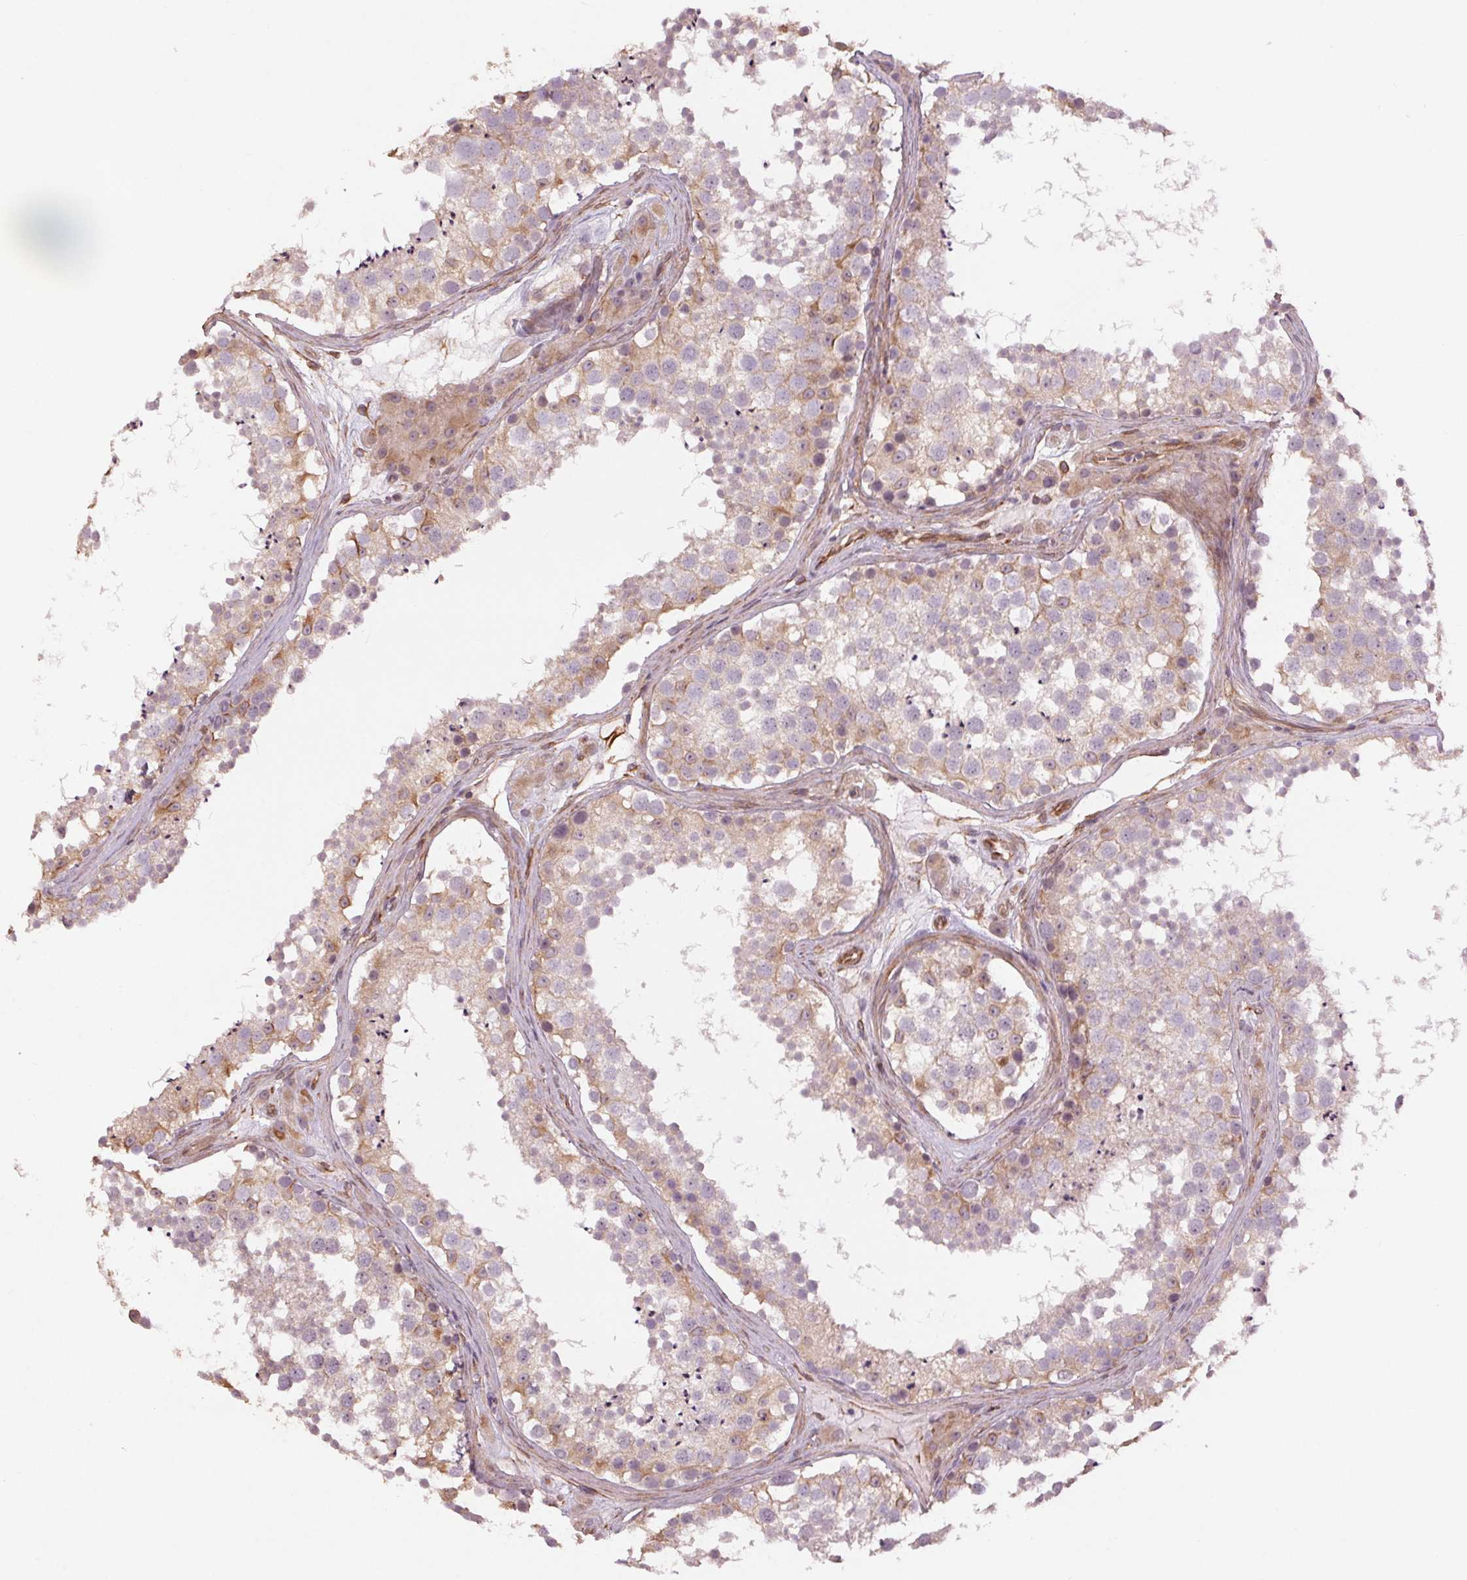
{"staining": {"intensity": "weak", "quantity": "<25%", "location": "cytoplasmic/membranous"}, "tissue": "testis", "cell_type": "Cells in seminiferous ducts", "image_type": "normal", "snomed": [{"axis": "morphology", "description": "Normal tissue, NOS"}, {"axis": "topography", "description": "Testis"}], "caption": "Immunohistochemistry (IHC) of benign testis reveals no positivity in cells in seminiferous ducts.", "gene": "CCSER1", "patient": {"sex": "male", "age": 41}}